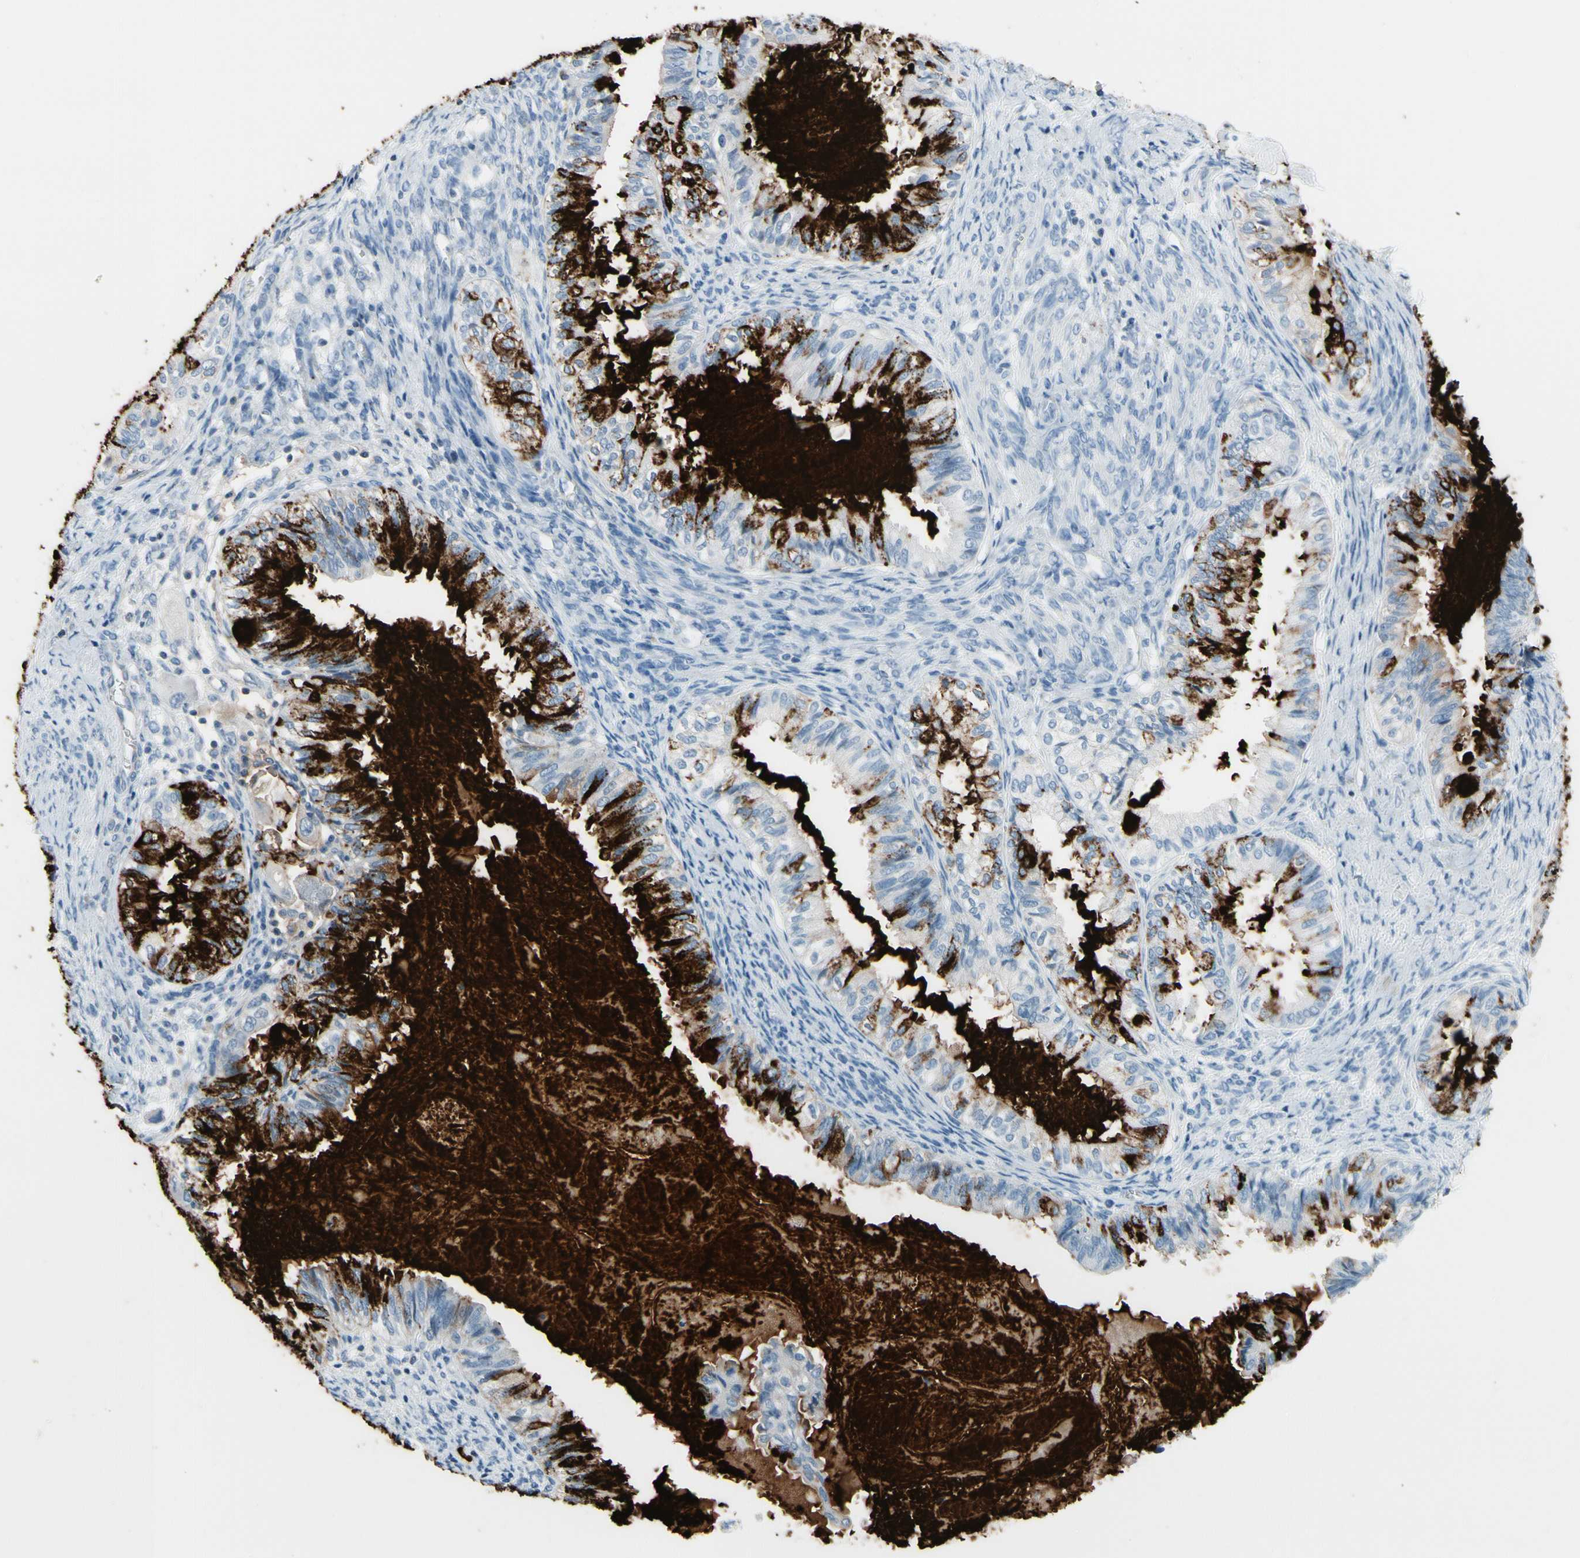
{"staining": {"intensity": "strong", "quantity": ">75%", "location": "cytoplasmic/membranous"}, "tissue": "cervical cancer", "cell_type": "Tumor cells", "image_type": "cancer", "snomed": [{"axis": "morphology", "description": "Normal tissue, NOS"}, {"axis": "morphology", "description": "Adenocarcinoma, NOS"}, {"axis": "topography", "description": "Cervix"}, {"axis": "topography", "description": "Endometrium"}], "caption": "Protein staining of cervical cancer tissue shows strong cytoplasmic/membranous staining in approximately >75% of tumor cells.", "gene": "MUC5B", "patient": {"sex": "female", "age": 86}}